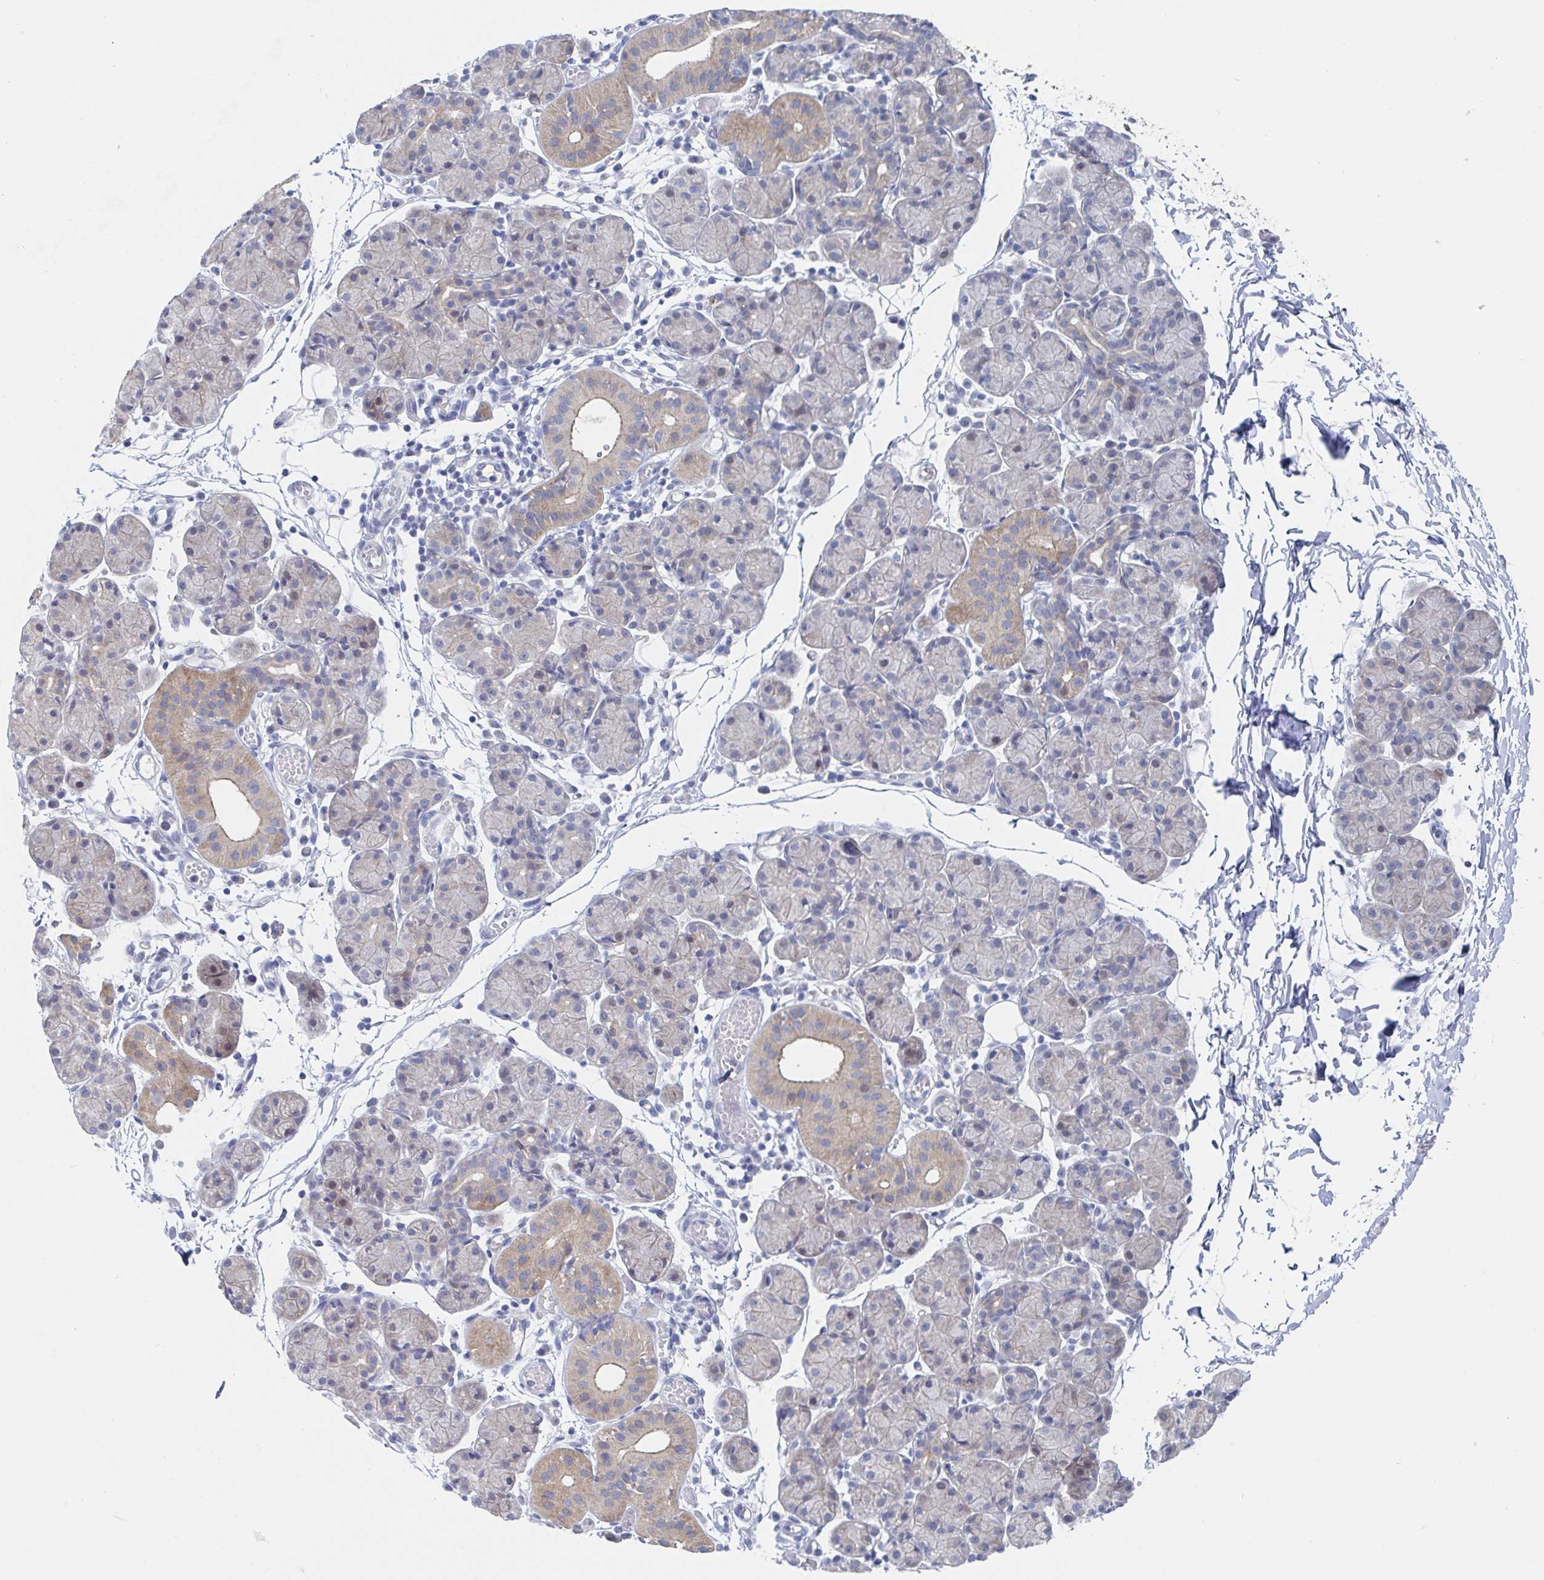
{"staining": {"intensity": "moderate", "quantity": "<25%", "location": "cytoplasmic/membranous"}, "tissue": "salivary gland", "cell_type": "Glandular cells", "image_type": "normal", "snomed": [{"axis": "morphology", "description": "Normal tissue, NOS"}, {"axis": "morphology", "description": "Inflammation, NOS"}, {"axis": "topography", "description": "Lymph node"}, {"axis": "topography", "description": "Salivary gland"}], "caption": "Approximately <25% of glandular cells in normal human salivary gland reveal moderate cytoplasmic/membranous protein staining as visualized by brown immunohistochemical staining.", "gene": "ZNF100", "patient": {"sex": "male", "age": 3}}